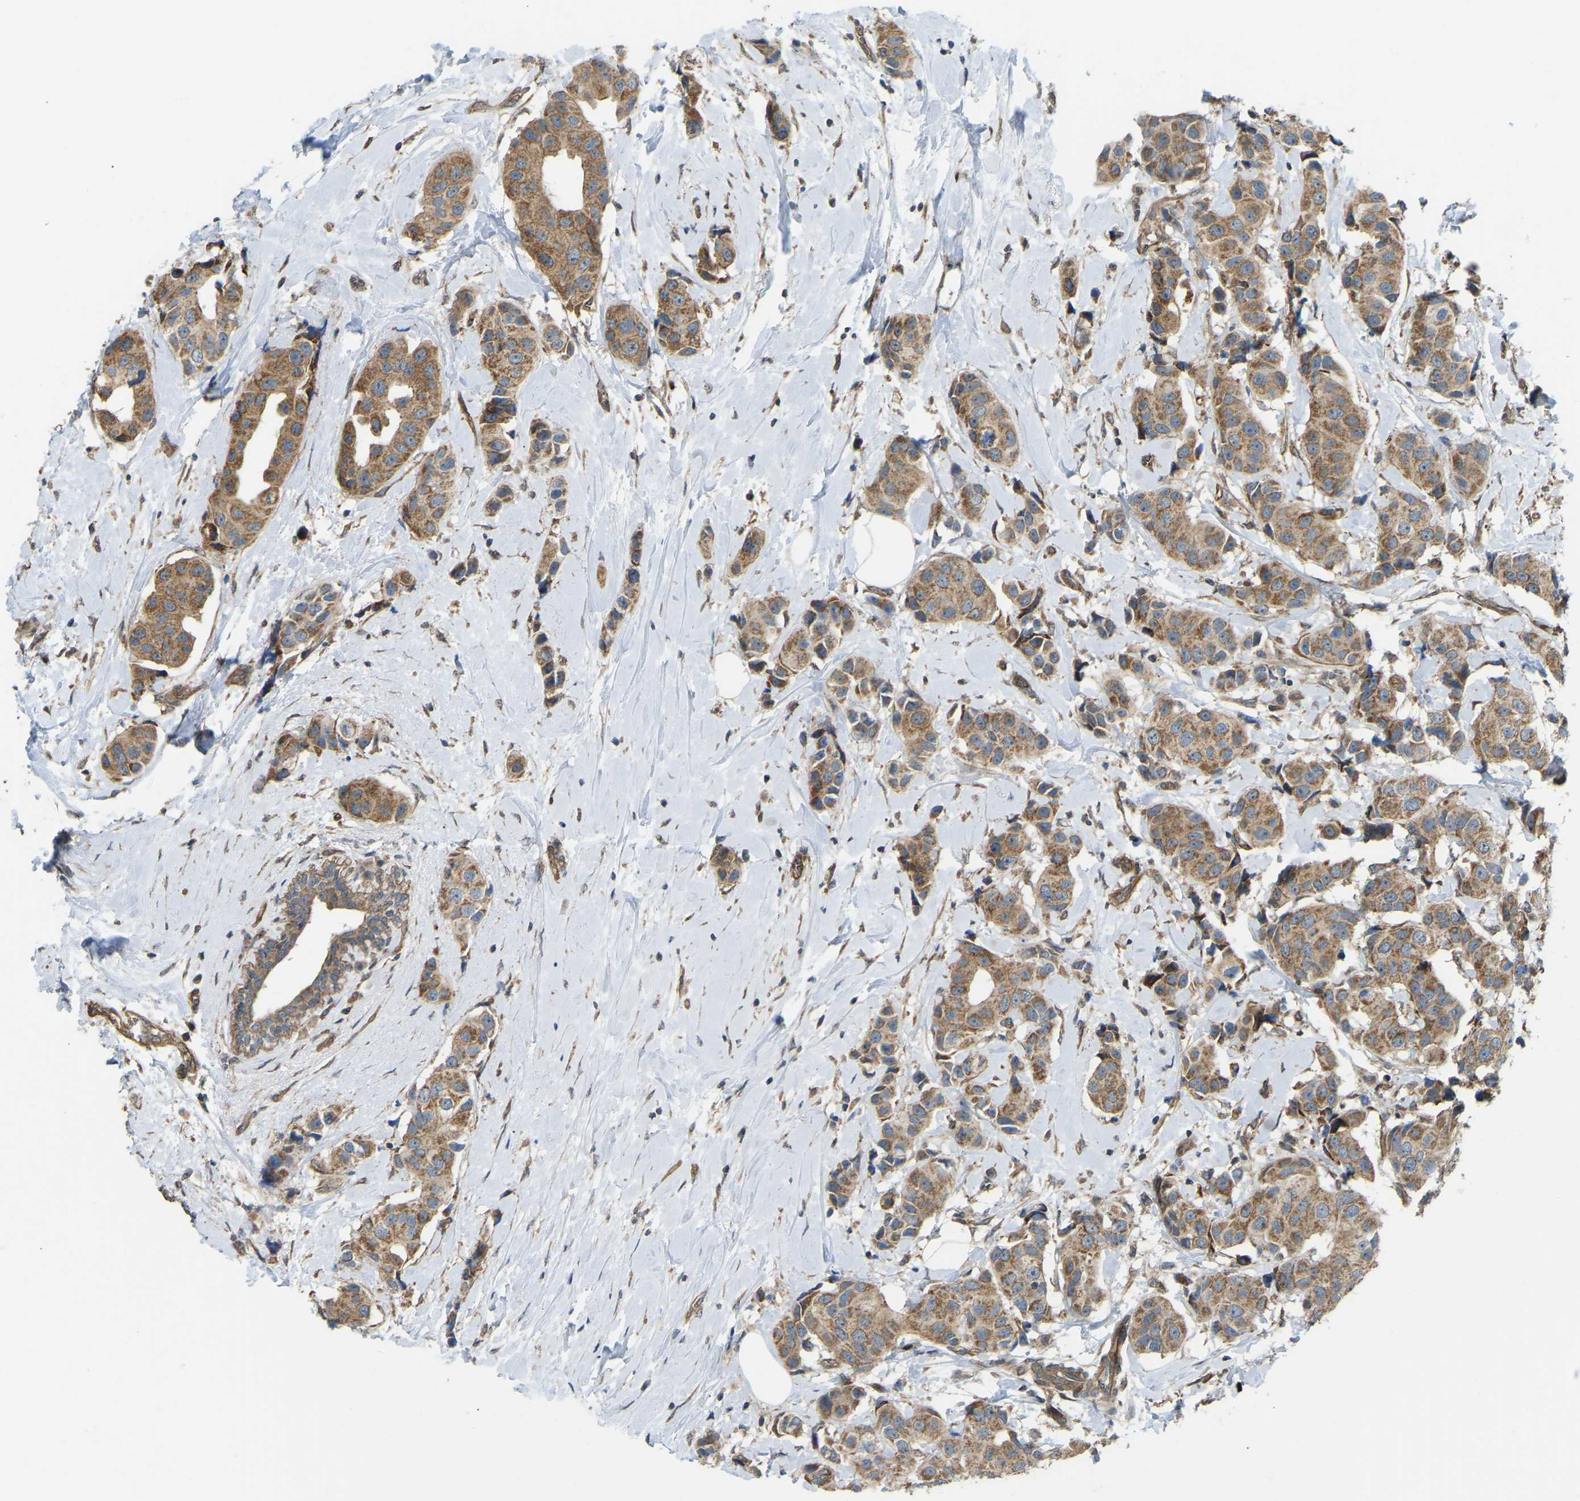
{"staining": {"intensity": "moderate", "quantity": ">75%", "location": "cytoplasmic/membranous"}, "tissue": "breast cancer", "cell_type": "Tumor cells", "image_type": "cancer", "snomed": [{"axis": "morphology", "description": "Normal tissue, NOS"}, {"axis": "morphology", "description": "Duct carcinoma"}, {"axis": "topography", "description": "Breast"}], "caption": "High-magnification brightfield microscopy of breast cancer (infiltrating ductal carcinoma) stained with DAB (3,3'-diaminobenzidine) (brown) and counterstained with hematoxylin (blue). tumor cells exhibit moderate cytoplasmic/membranous positivity is identified in approximately>75% of cells.", "gene": "C21orf91", "patient": {"sex": "female", "age": 39}}